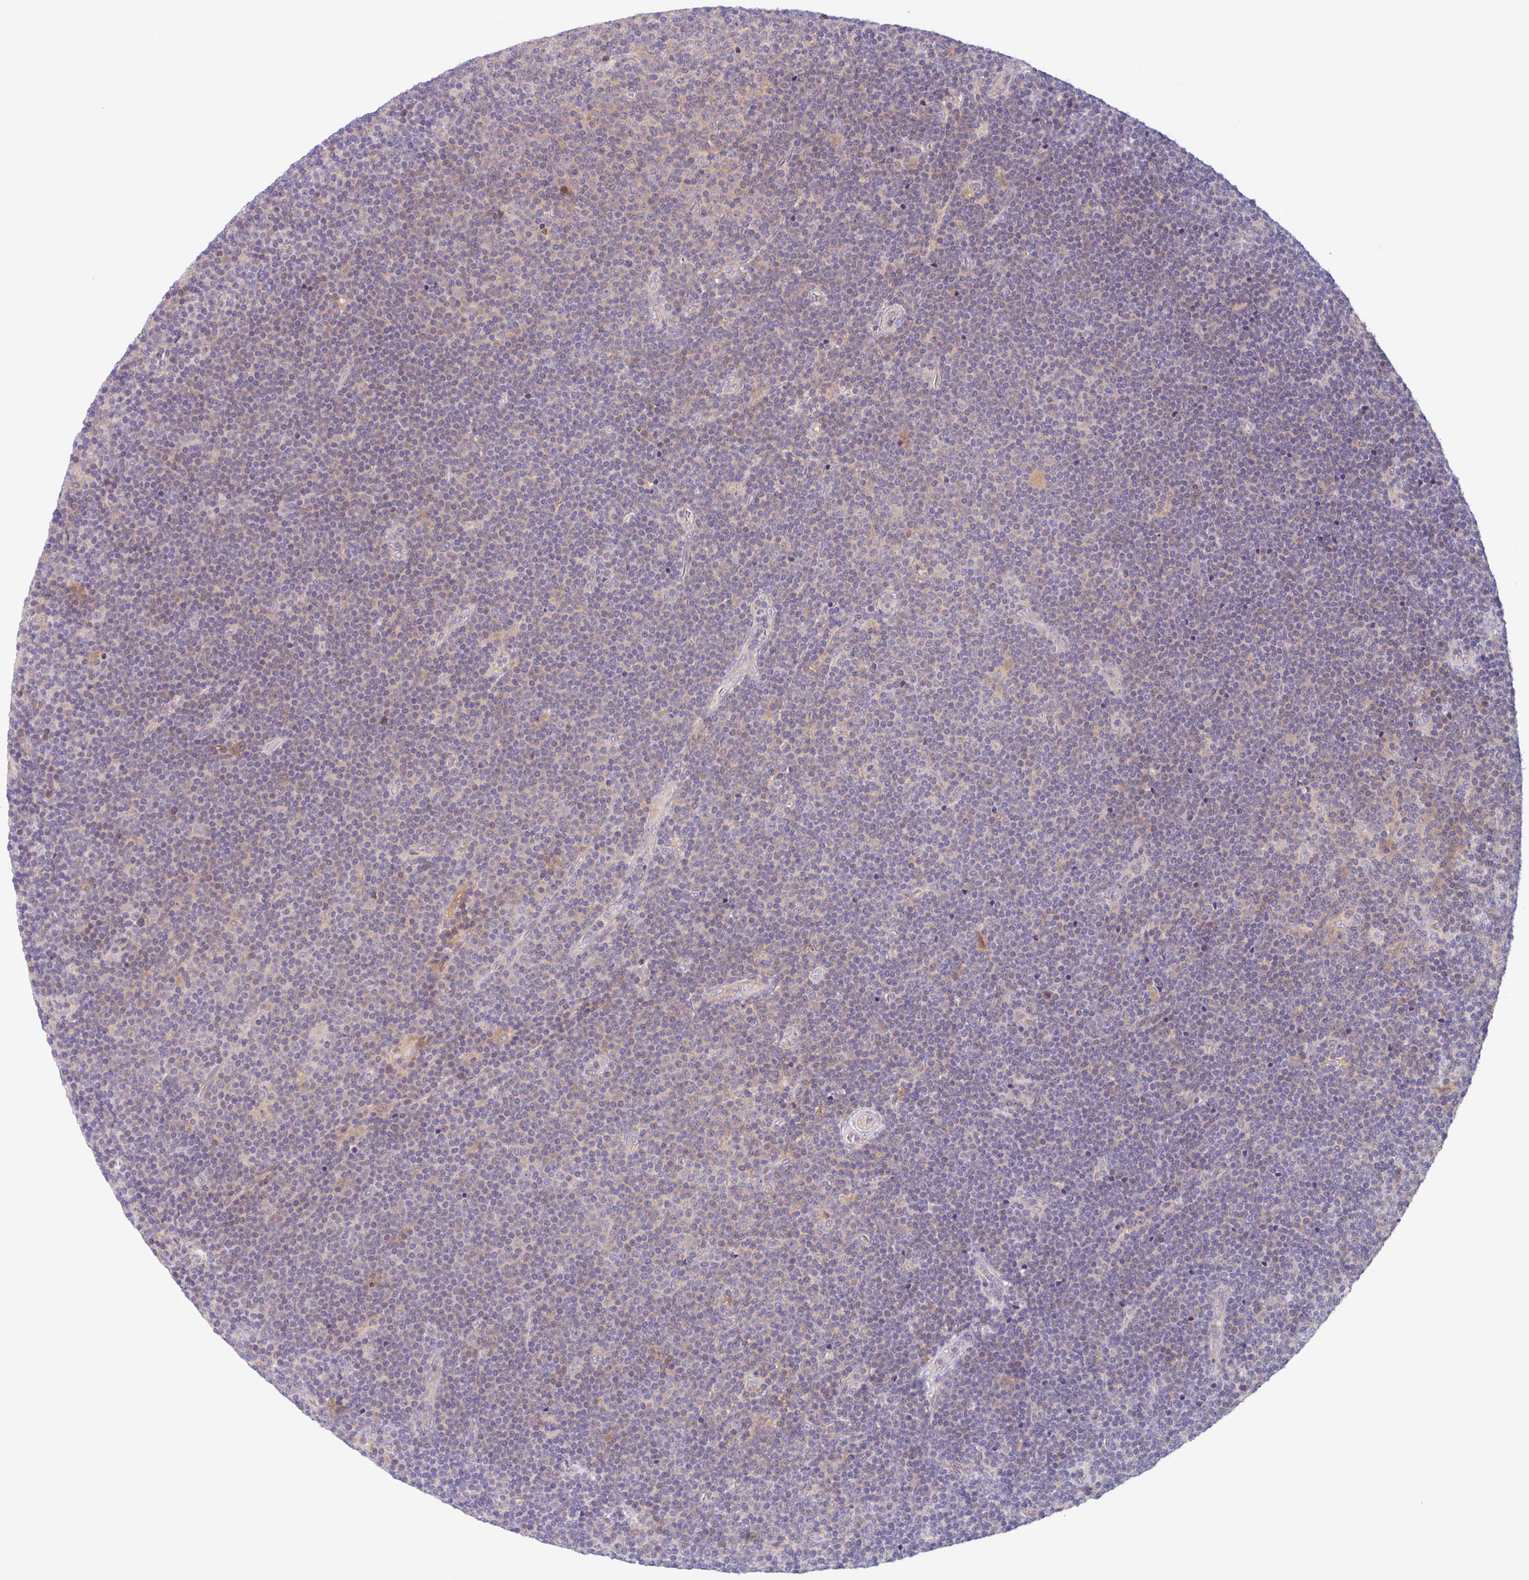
{"staining": {"intensity": "negative", "quantity": "none", "location": "none"}, "tissue": "lymphoma", "cell_type": "Tumor cells", "image_type": "cancer", "snomed": [{"axis": "morphology", "description": "Malignant lymphoma, non-Hodgkin's type, Low grade"}, {"axis": "topography", "description": "Lymph node"}], "caption": "Immunohistochemistry histopathology image of human malignant lymphoma, non-Hodgkin's type (low-grade) stained for a protein (brown), which exhibits no positivity in tumor cells.", "gene": "TMEM86A", "patient": {"sex": "male", "age": 48}}